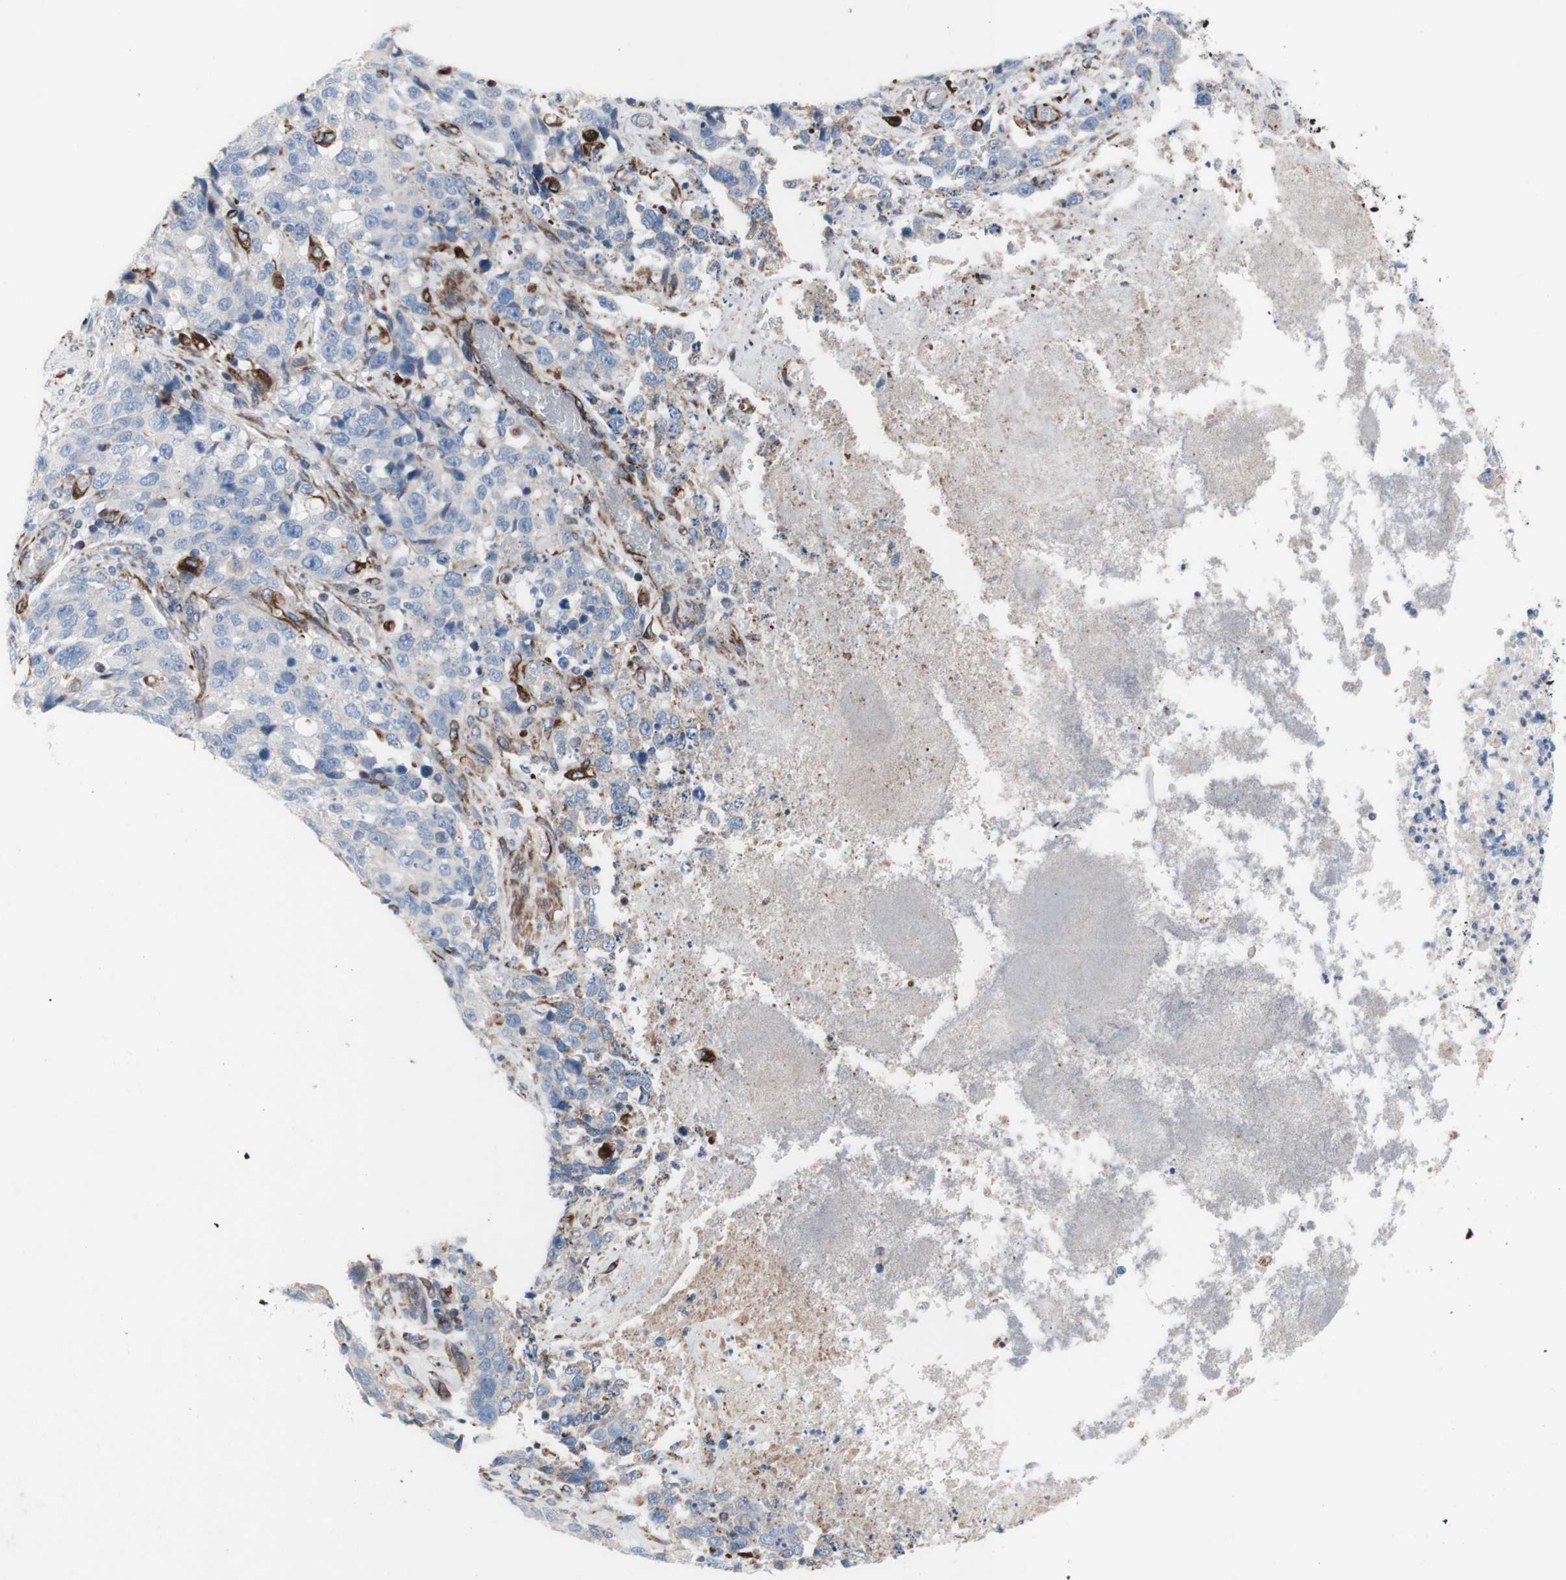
{"staining": {"intensity": "negative", "quantity": "none", "location": "none"}, "tissue": "stomach cancer", "cell_type": "Tumor cells", "image_type": "cancer", "snomed": [{"axis": "morphology", "description": "Normal tissue, NOS"}, {"axis": "morphology", "description": "Adenocarcinoma, NOS"}, {"axis": "topography", "description": "Stomach"}], "caption": "Tumor cells show no significant protein expression in adenocarcinoma (stomach). The staining was performed using DAB (3,3'-diaminobenzidine) to visualize the protein expression in brown, while the nuclei were stained in blue with hematoxylin (Magnification: 20x).", "gene": "AGPAT5", "patient": {"sex": "male", "age": 48}}